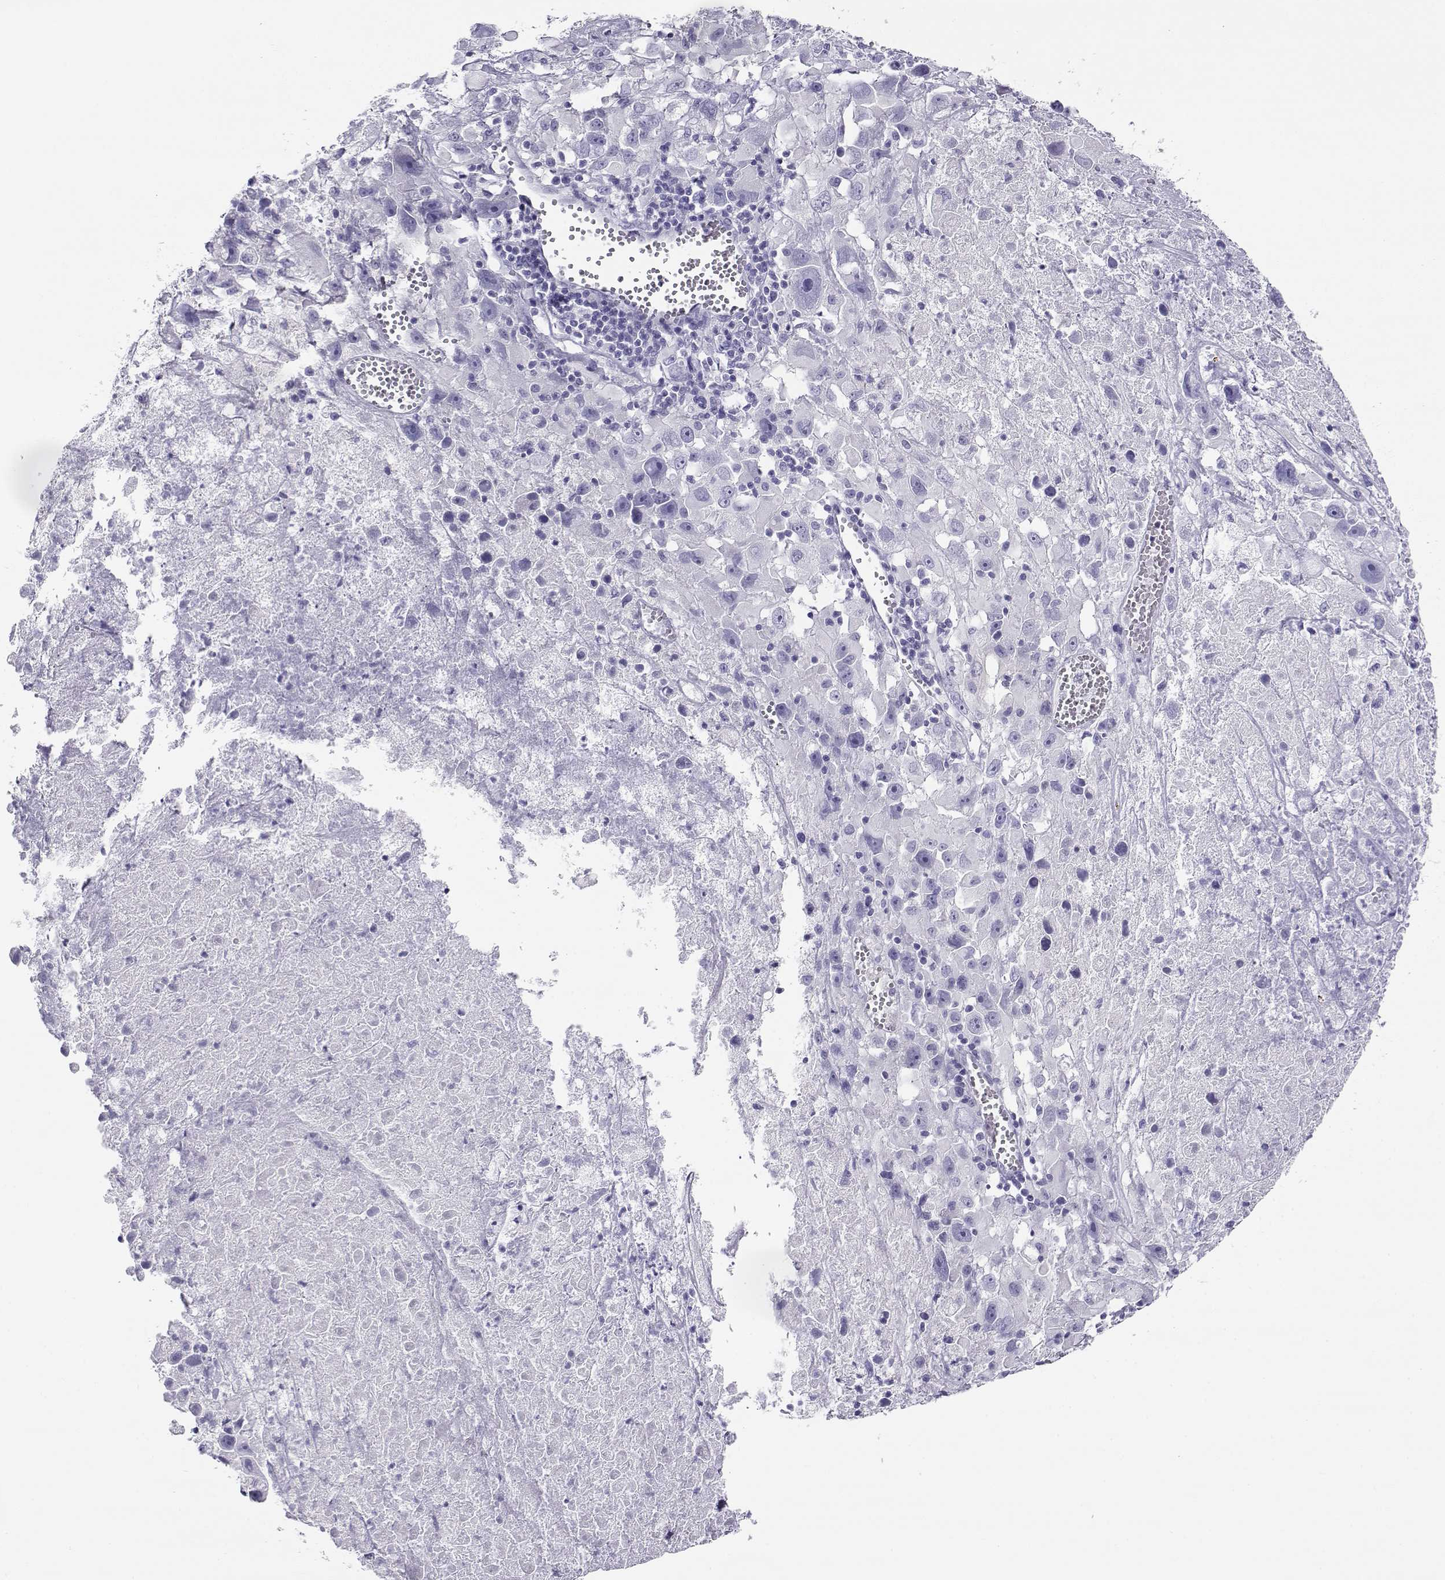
{"staining": {"intensity": "negative", "quantity": "none", "location": "none"}, "tissue": "melanoma", "cell_type": "Tumor cells", "image_type": "cancer", "snomed": [{"axis": "morphology", "description": "Malignant melanoma, Metastatic site"}, {"axis": "topography", "description": "Lymph node"}], "caption": "A high-resolution image shows immunohistochemistry (IHC) staining of malignant melanoma (metastatic site), which shows no significant staining in tumor cells. The staining was performed using DAB to visualize the protein expression in brown, while the nuclei were stained in blue with hematoxylin (Magnification: 20x).", "gene": "CABS1", "patient": {"sex": "male", "age": 50}}